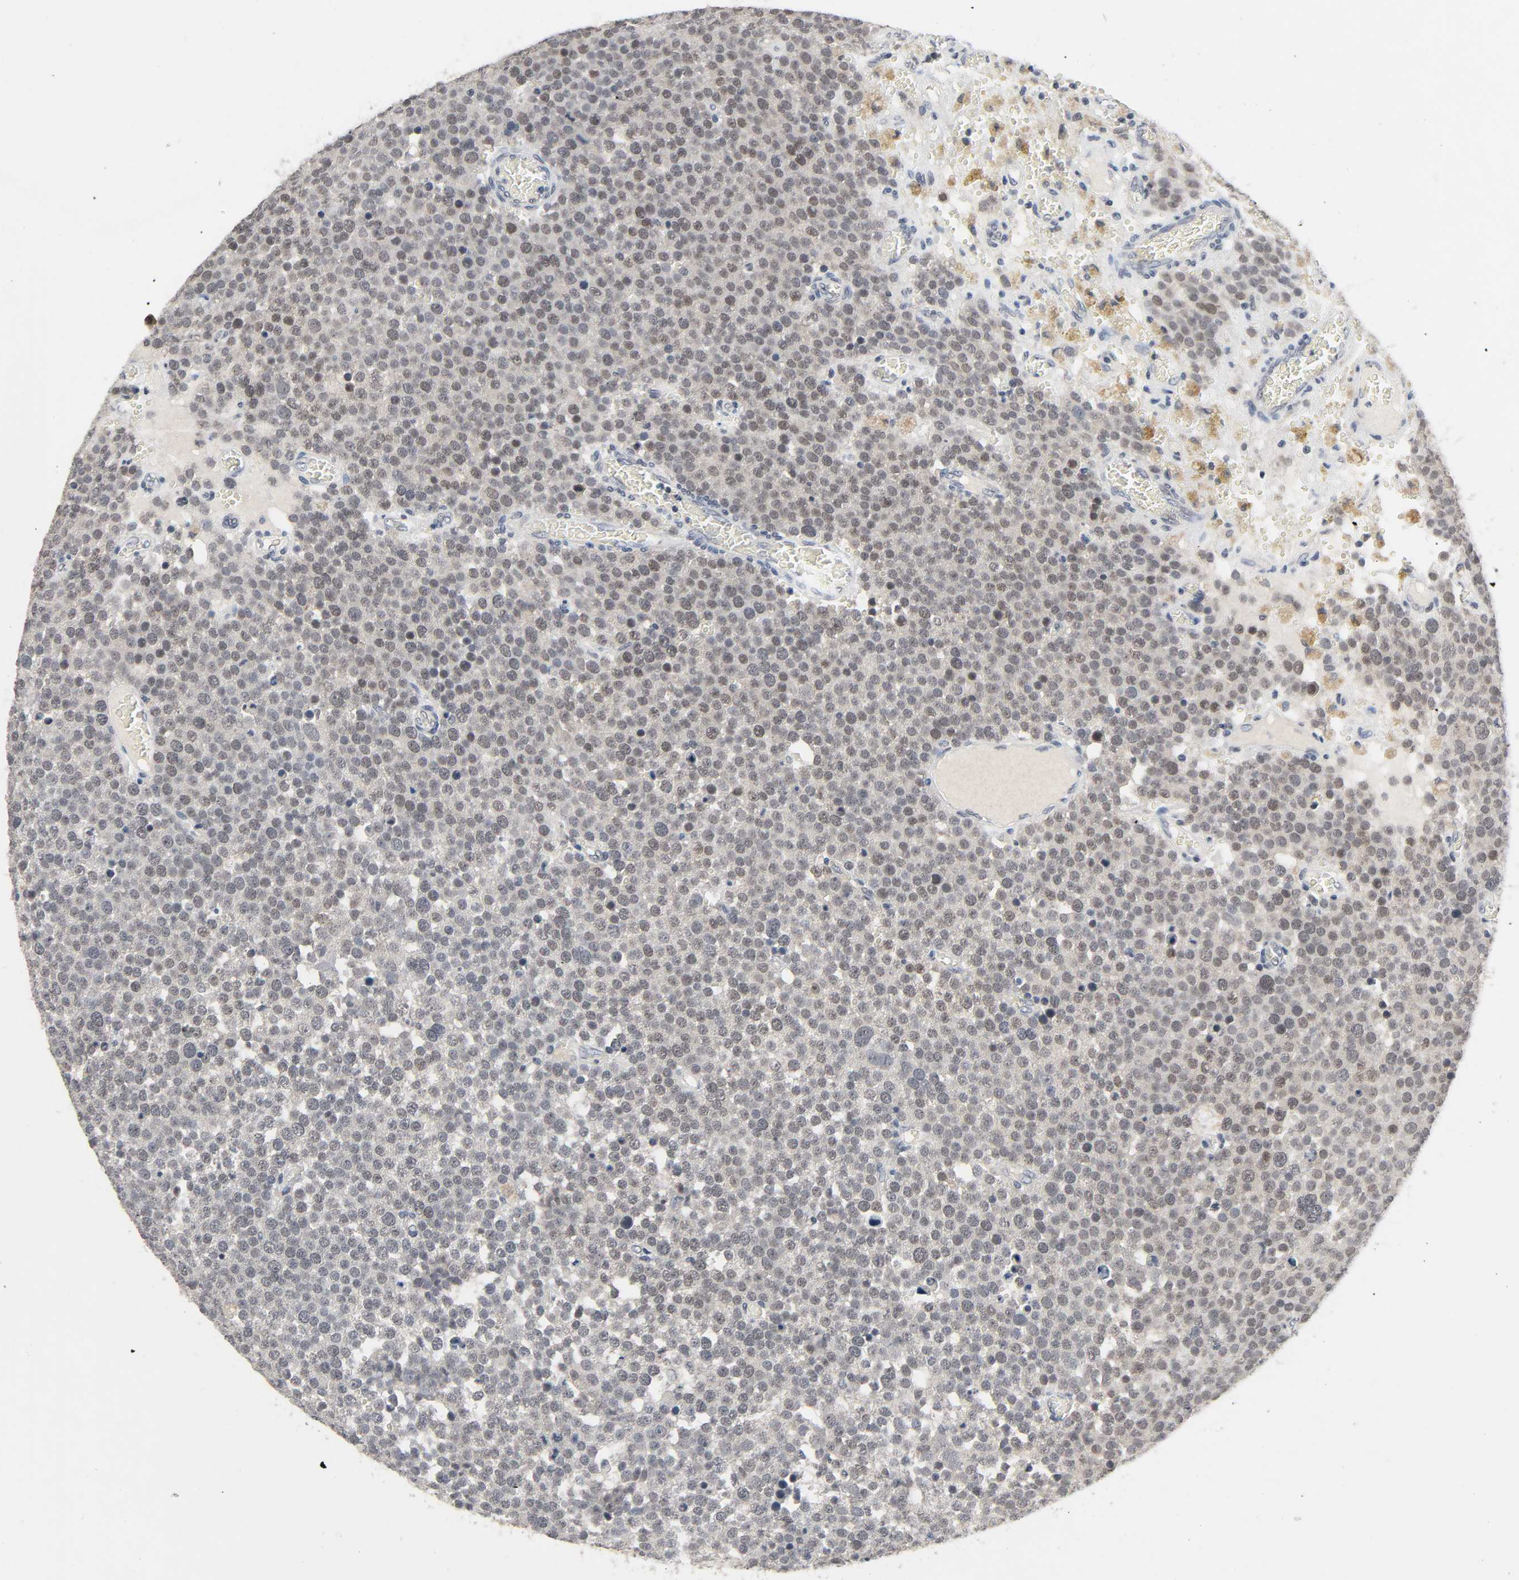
{"staining": {"intensity": "weak", "quantity": "25%-75%", "location": "nuclear"}, "tissue": "testis cancer", "cell_type": "Tumor cells", "image_type": "cancer", "snomed": [{"axis": "morphology", "description": "Seminoma, NOS"}, {"axis": "topography", "description": "Testis"}], "caption": "The photomicrograph exhibits immunohistochemical staining of testis cancer. There is weak nuclear expression is identified in about 25%-75% of tumor cells.", "gene": "MAPKAPK5", "patient": {"sex": "male", "age": 71}}